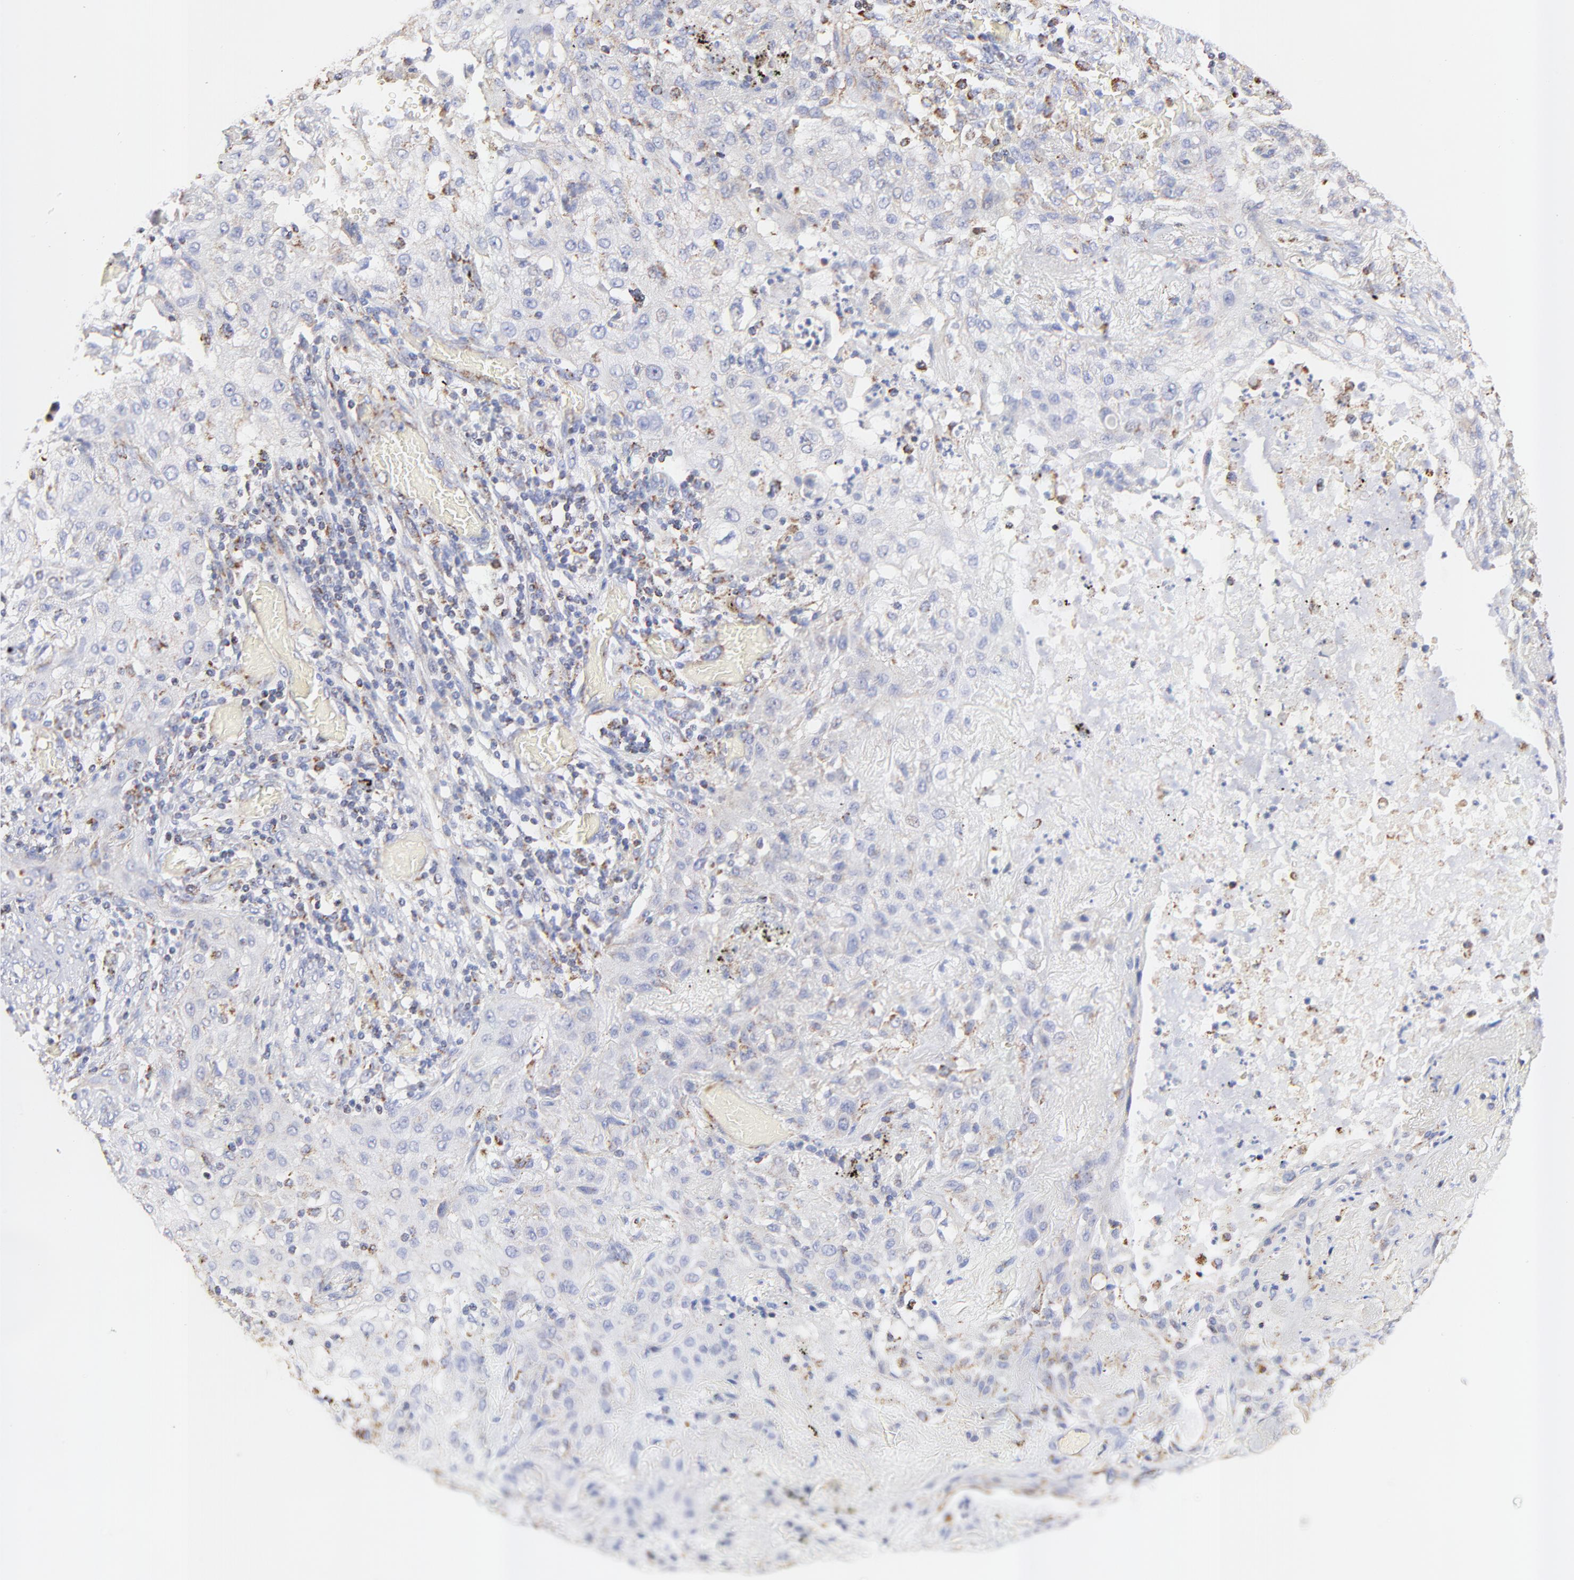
{"staining": {"intensity": "weak", "quantity": "25%-75%", "location": "cytoplasmic/membranous"}, "tissue": "lung cancer", "cell_type": "Tumor cells", "image_type": "cancer", "snomed": [{"axis": "morphology", "description": "Squamous cell carcinoma, NOS"}, {"axis": "topography", "description": "Lung"}], "caption": "Human lung cancer (squamous cell carcinoma) stained with a protein marker demonstrates weak staining in tumor cells.", "gene": "COX4I1", "patient": {"sex": "female", "age": 47}}